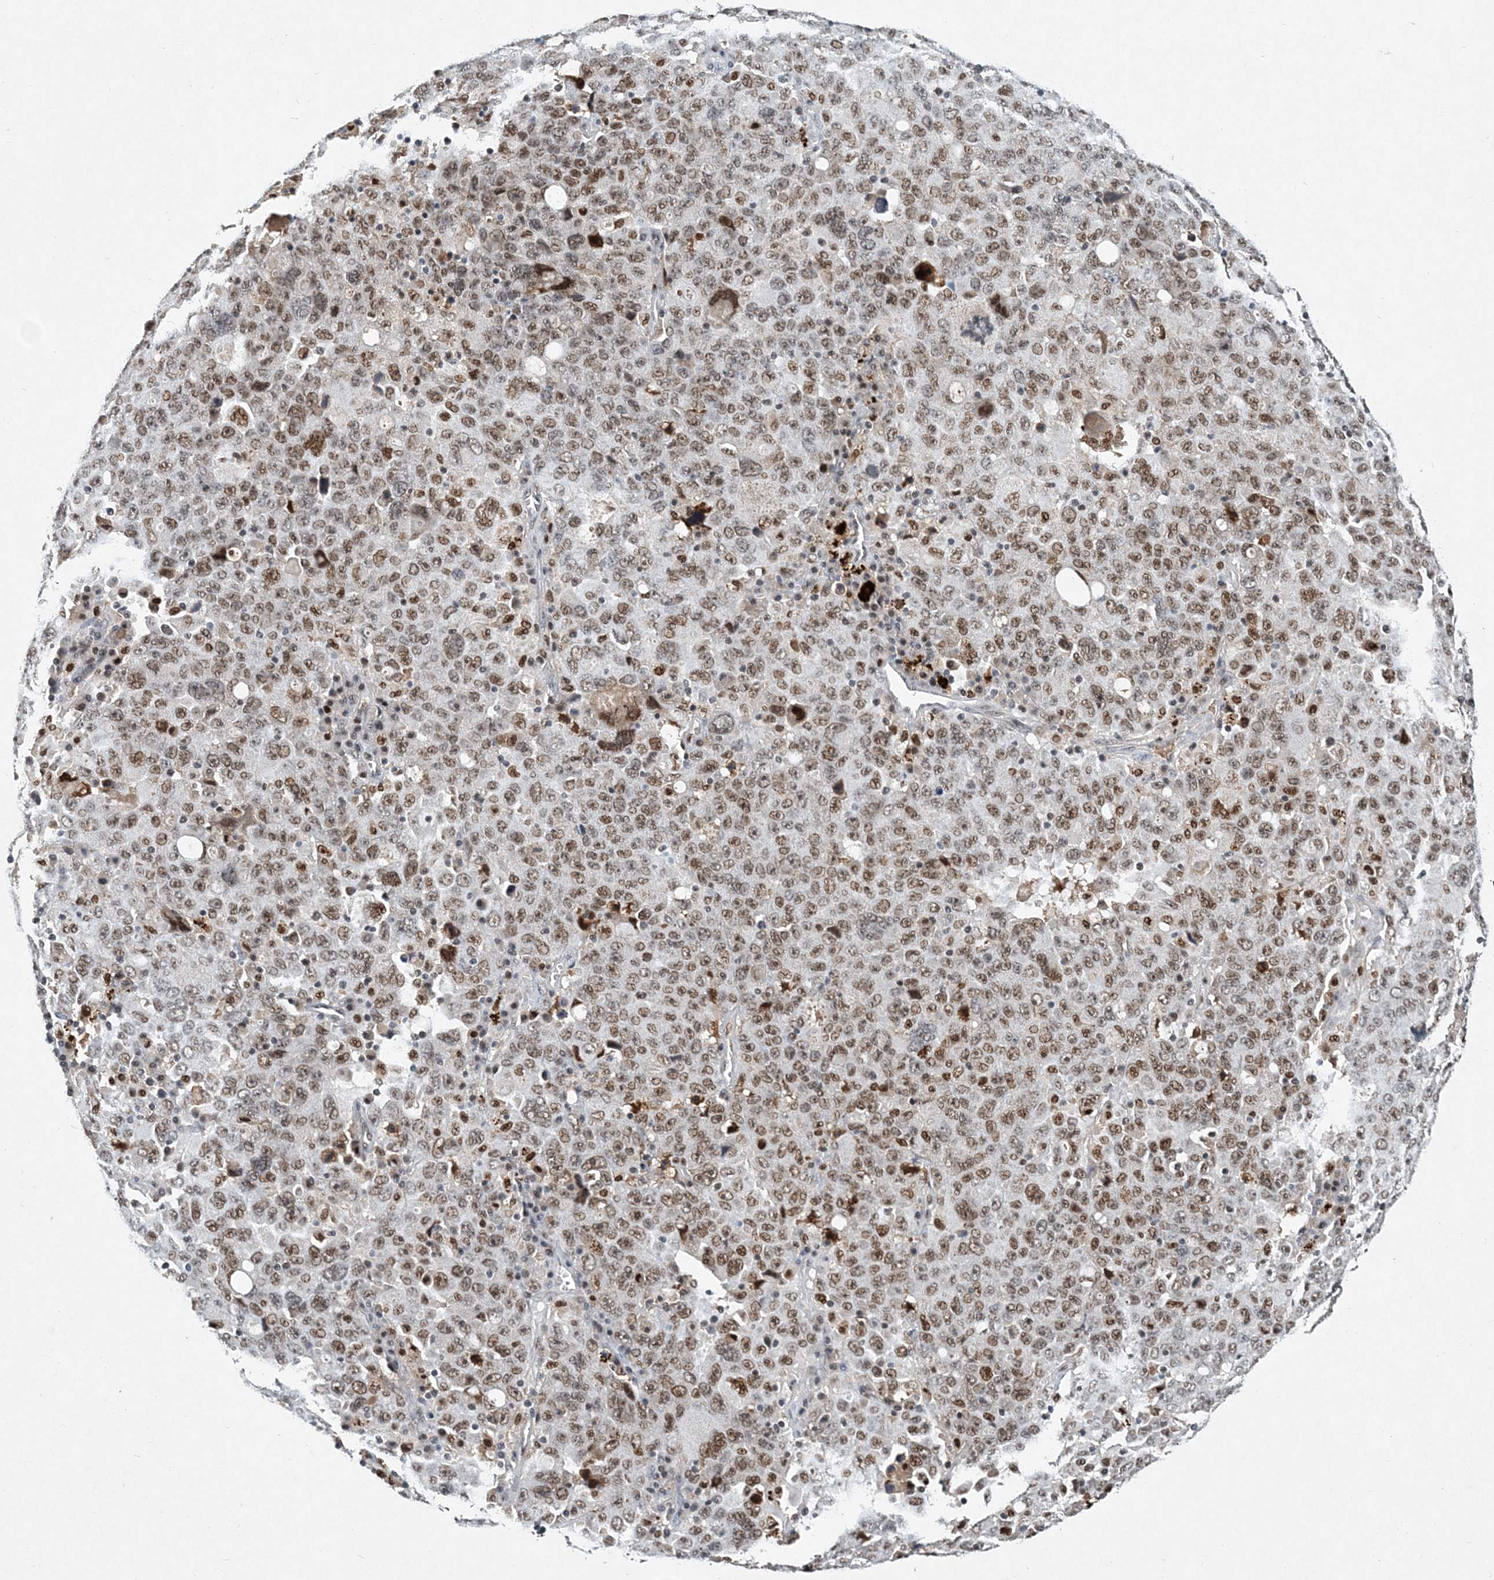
{"staining": {"intensity": "moderate", "quantity": ">75%", "location": "nuclear"}, "tissue": "ovarian cancer", "cell_type": "Tumor cells", "image_type": "cancer", "snomed": [{"axis": "morphology", "description": "Carcinoma, endometroid"}, {"axis": "topography", "description": "Ovary"}], "caption": "Moderate nuclear positivity for a protein is present in approximately >75% of tumor cells of ovarian cancer (endometroid carcinoma) using immunohistochemistry (IHC).", "gene": "KPNA4", "patient": {"sex": "female", "age": 62}}